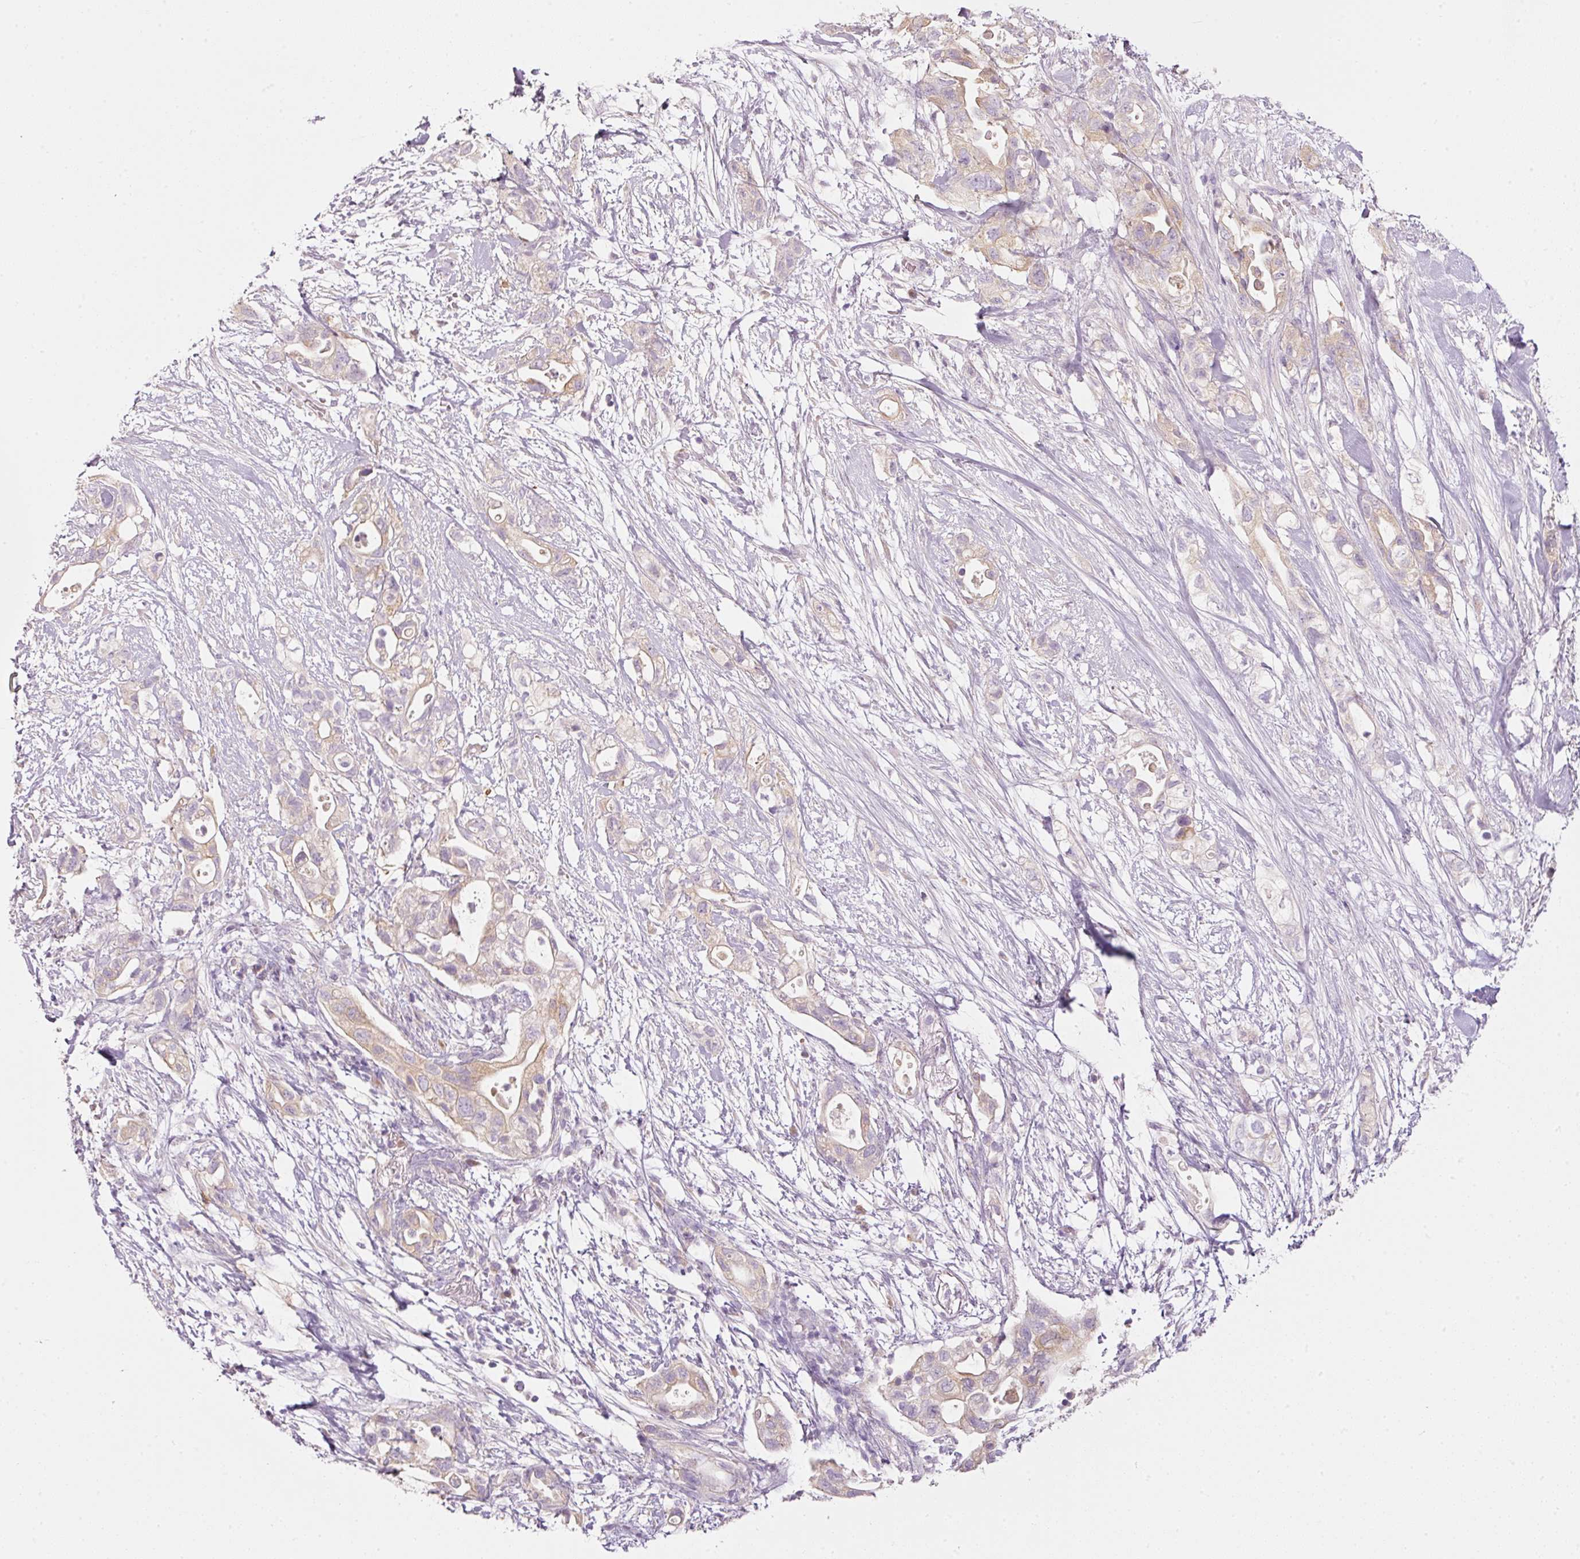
{"staining": {"intensity": "moderate", "quantity": "<25%", "location": "cytoplasmic/membranous"}, "tissue": "pancreatic cancer", "cell_type": "Tumor cells", "image_type": "cancer", "snomed": [{"axis": "morphology", "description": "Adenocarcinoma, NOS"}, {"axis": "topography", "description": "Pancreas"}], "caption": "Immunohistochemical staining of human pancreatic cancer (adenocarcinoma) shows moderate cytoplasmic/membranous protein expression in about <25% of tumor cells. The staining was performed using DAB (3,3'-diaminobenzidine), with brown indicating positive protein expression. Nuclei are stained blue with hematoxylin.", "gene": "PDXDC1", "patient": {"sex": "female", "age": 72}}